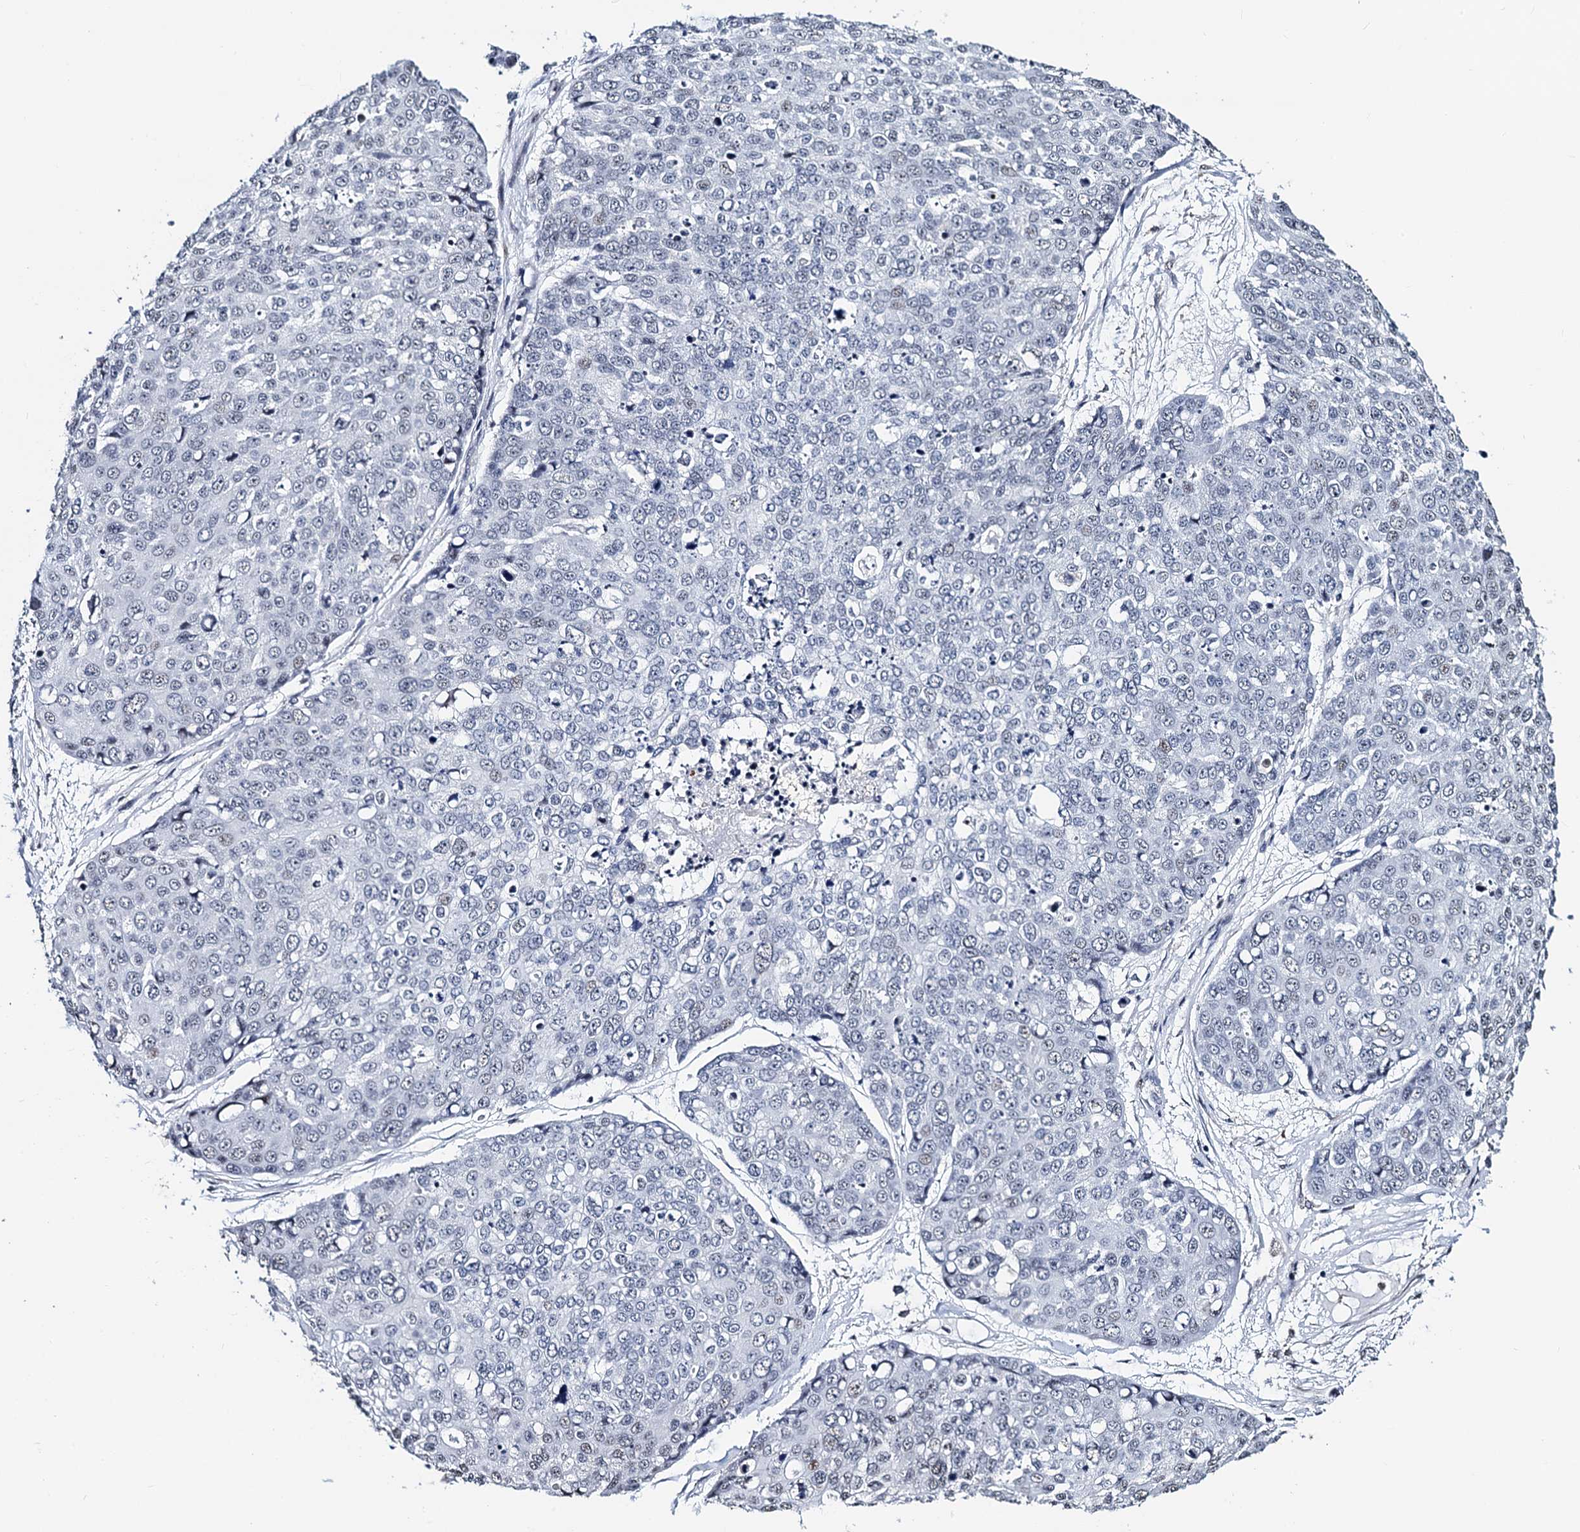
{"staining": {"intensity": "negative", "quantity": "none", "location": "none"}, "tissue": "skin cancer", "cell_type": "Tumor cells", "image_type": "cancer", "snomed": [{"axis": "morphology", "description": "Squamous cell carcinoma, NOS"}, {"axis": "topography", "description": "Skin"}], "caption": "Tumor cells show no significant positivity in squamous cell carcinoma (skin).", "gene": "FAM222A", "patient": {"sex": "female", "age": 44}}